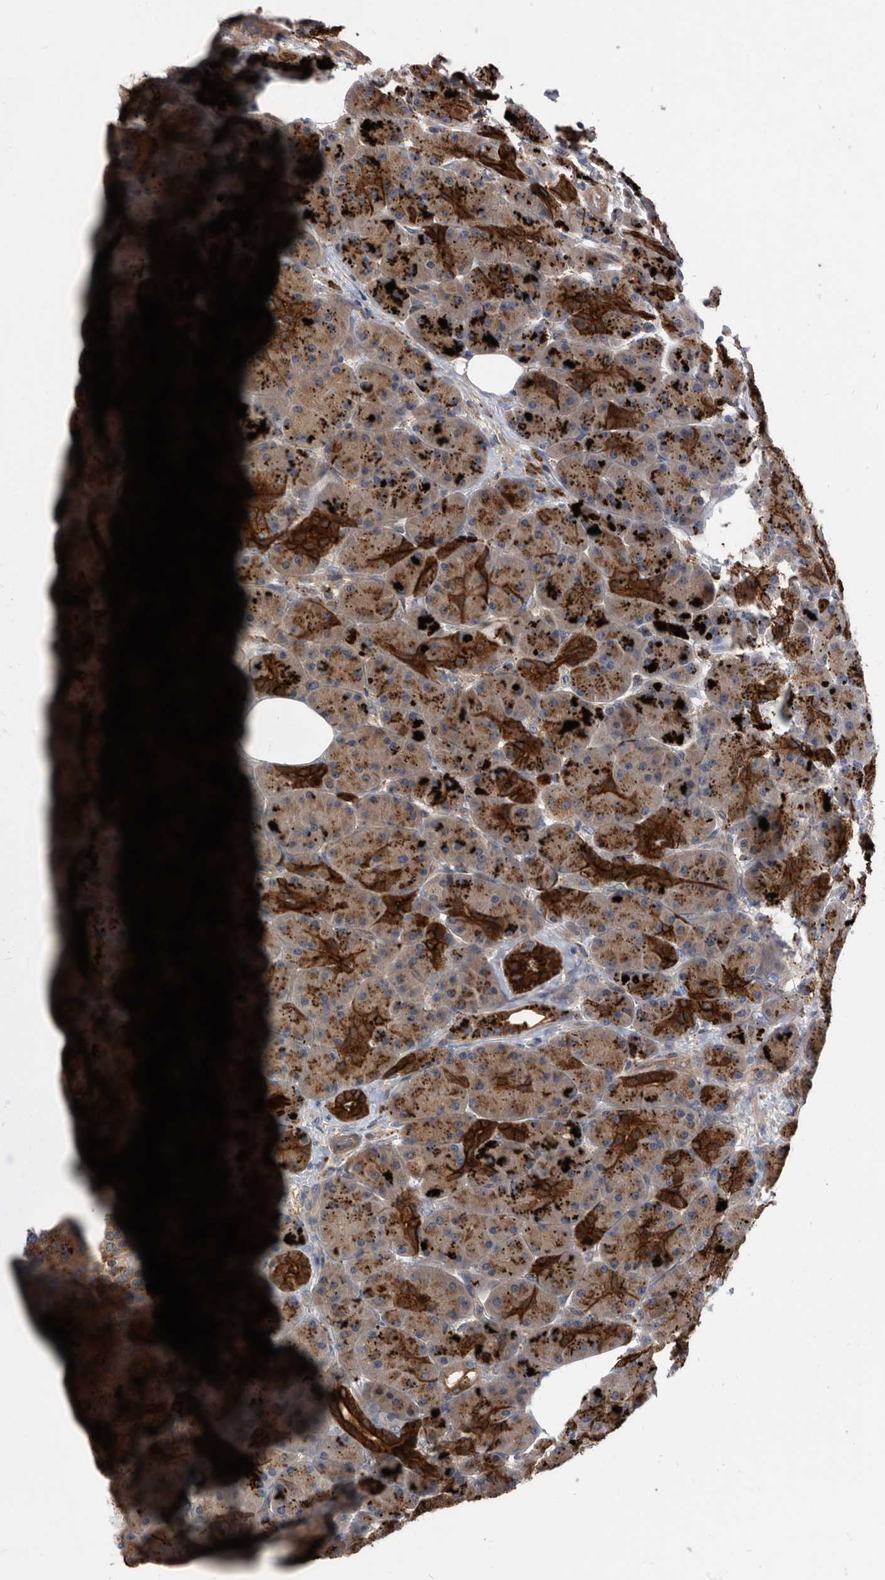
{"staining": {"intensity": "strong", "quantity": "25%-75%", "location": "cytoplasmic/membranous"}, "tissue": "pancreas", "cell_type": "Exocrine glandular cells", "image_type": "normal", "snomed": [{"axis": "morphology", "description": "Normal tissue, NOS"}, {"axis": "topography", "description": "Pancreas"}], "caption": "The micrograph exhibits staining of normal pancreas, revealing strong cytoplasmic/membranous protein positivity (brown color) within exocrine glandular cells. (DAB (3,3'-diaminobenzidine) IHC, brown staining for protein, blue staining for nuclei).", "gene": "BAIAP3", "patient": {"sex": "male", "age": 63}}